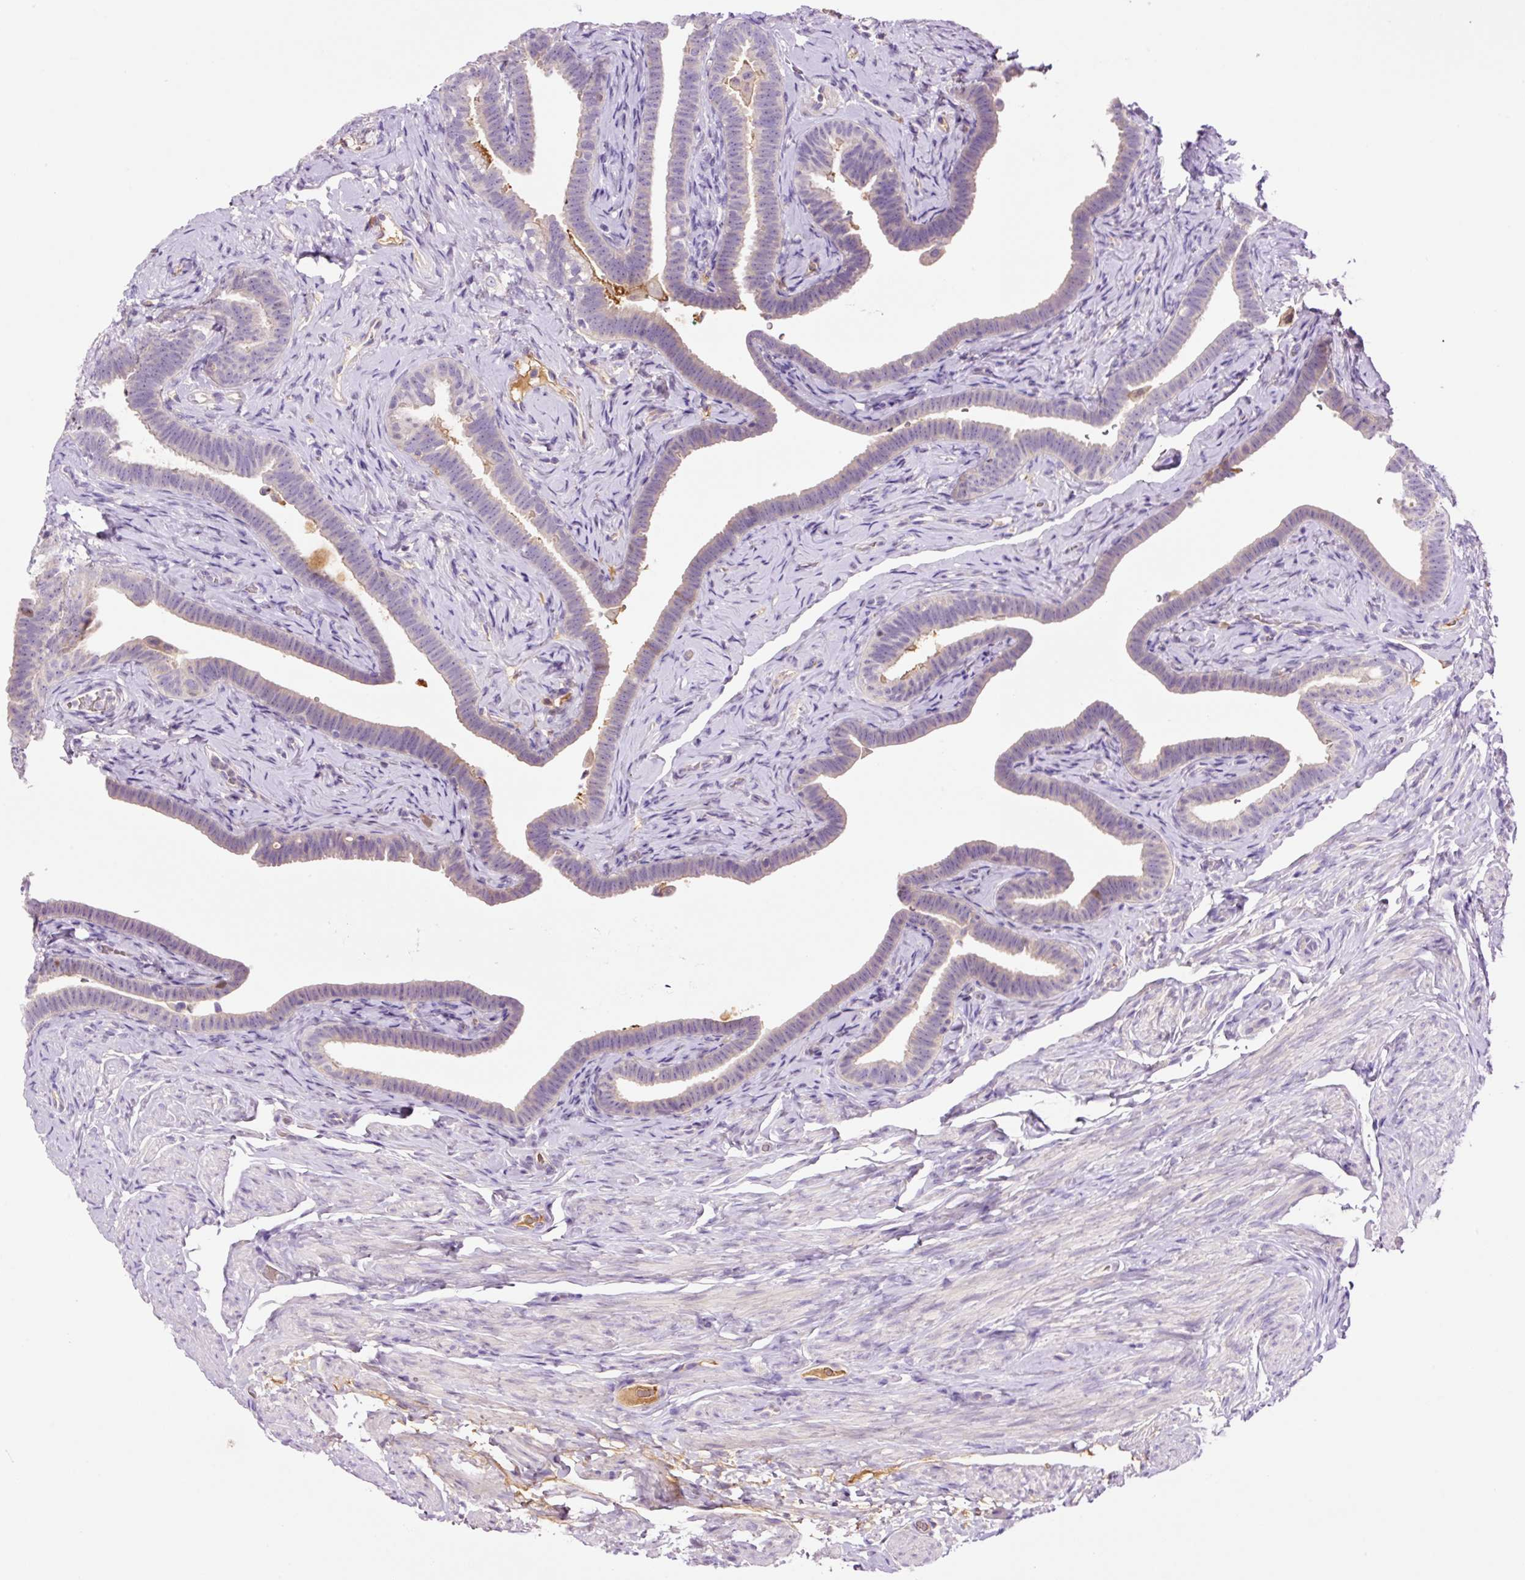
{"staining": {"intensity": "weak", "quantity": "<25%", "location": "cytoplasmic/membranous"}, "tissue": "fallopian tube", "cell_type": "Glandular cells", "image_type": "normal", "snomed": [{"axis": "morphology", "description": "Normal tissue, NOS"}, {"axis": "topography", "description": "Fallopian tube"}], "caption": "Glandular cells show no significant expression in unremarkable fallopian tube.", "gene": "DPPA4", "patient": {"sex": "female", "age": 69}}